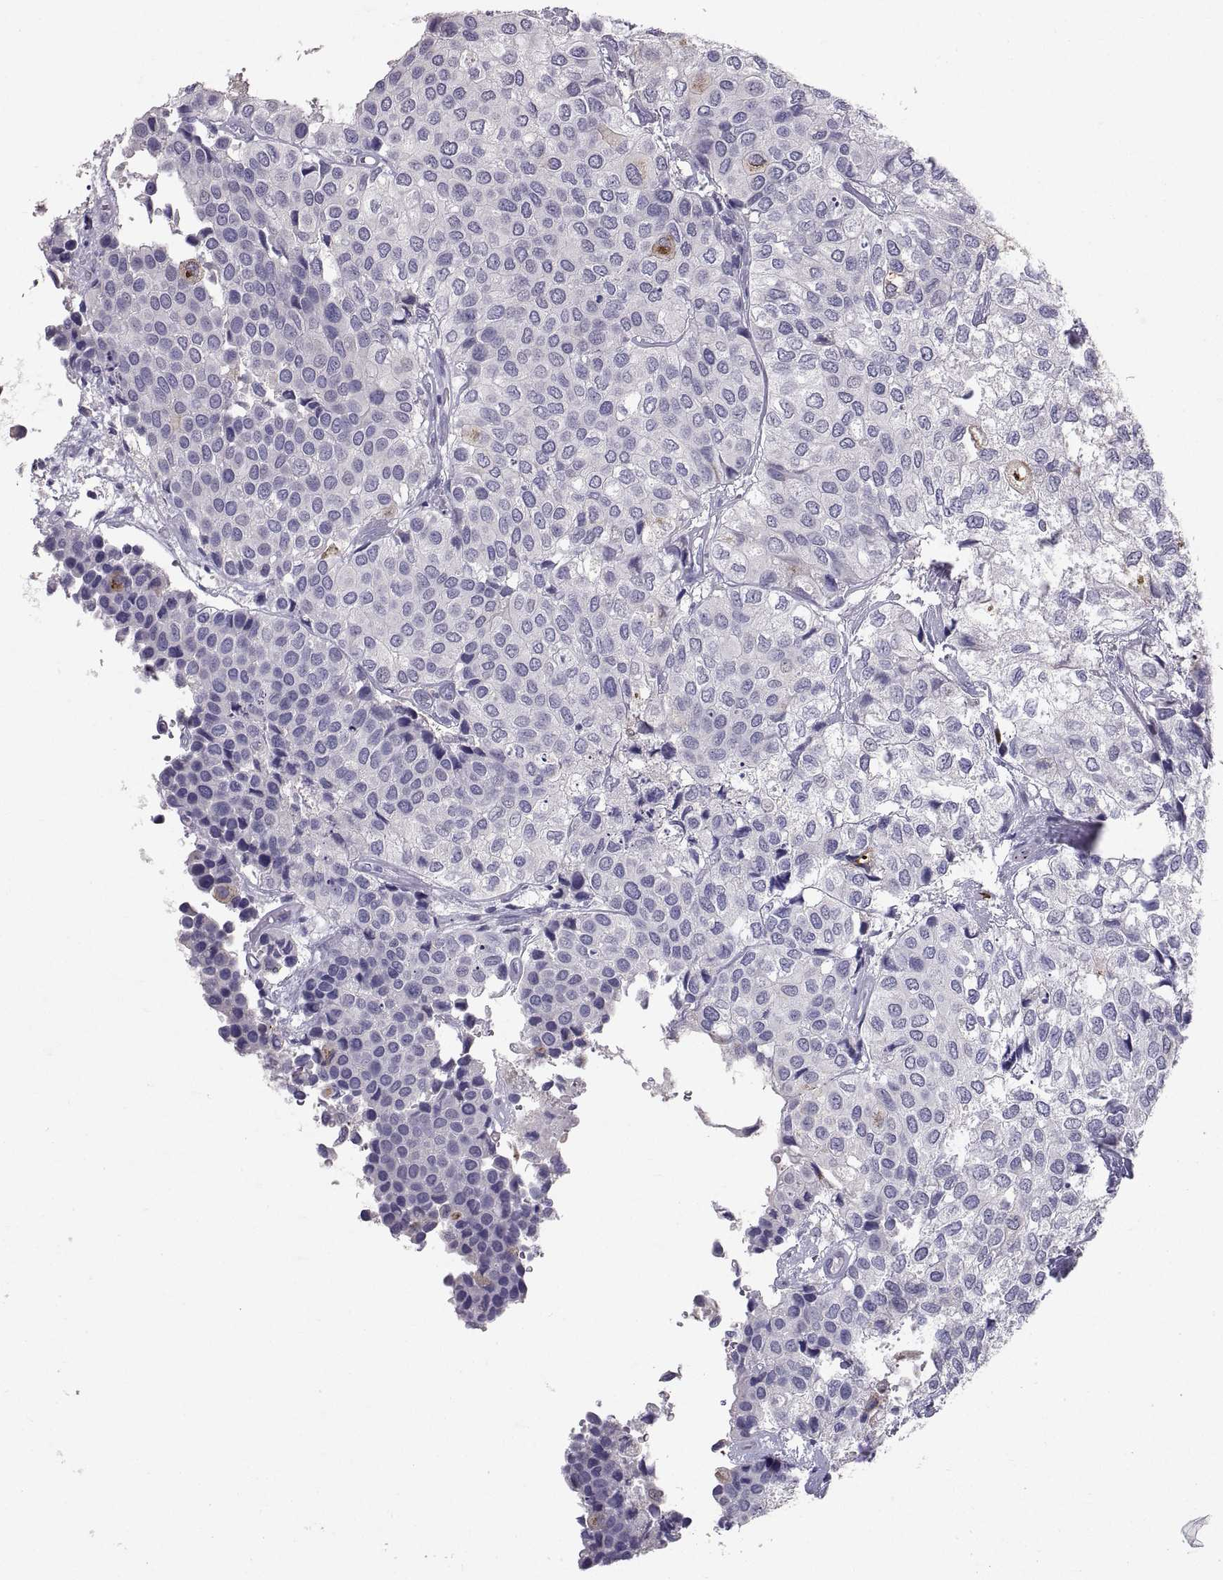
{"staining": {"intensity": "moderate", "quantity": "<25%", "location": "cytoplasmic/membranous"}, "tissue": "urothelial cancer", "cell_type": "Tumor cells", "image_type": "cancer", "snomed": [{"axis": "morphology", "description": "Urothelial carcinoma, High grade"}, {"axis": "topography", "description": "Urinary bladder"}], "caption": "This micrograph demonstrates IHC staining of human urothelial carcinoma (high-grade), with low moderate cytoplasmic/membranous staining in about <25% of tumor cells.", "gene": "PTN", "patient": {"sex": "male", "age": 73}}